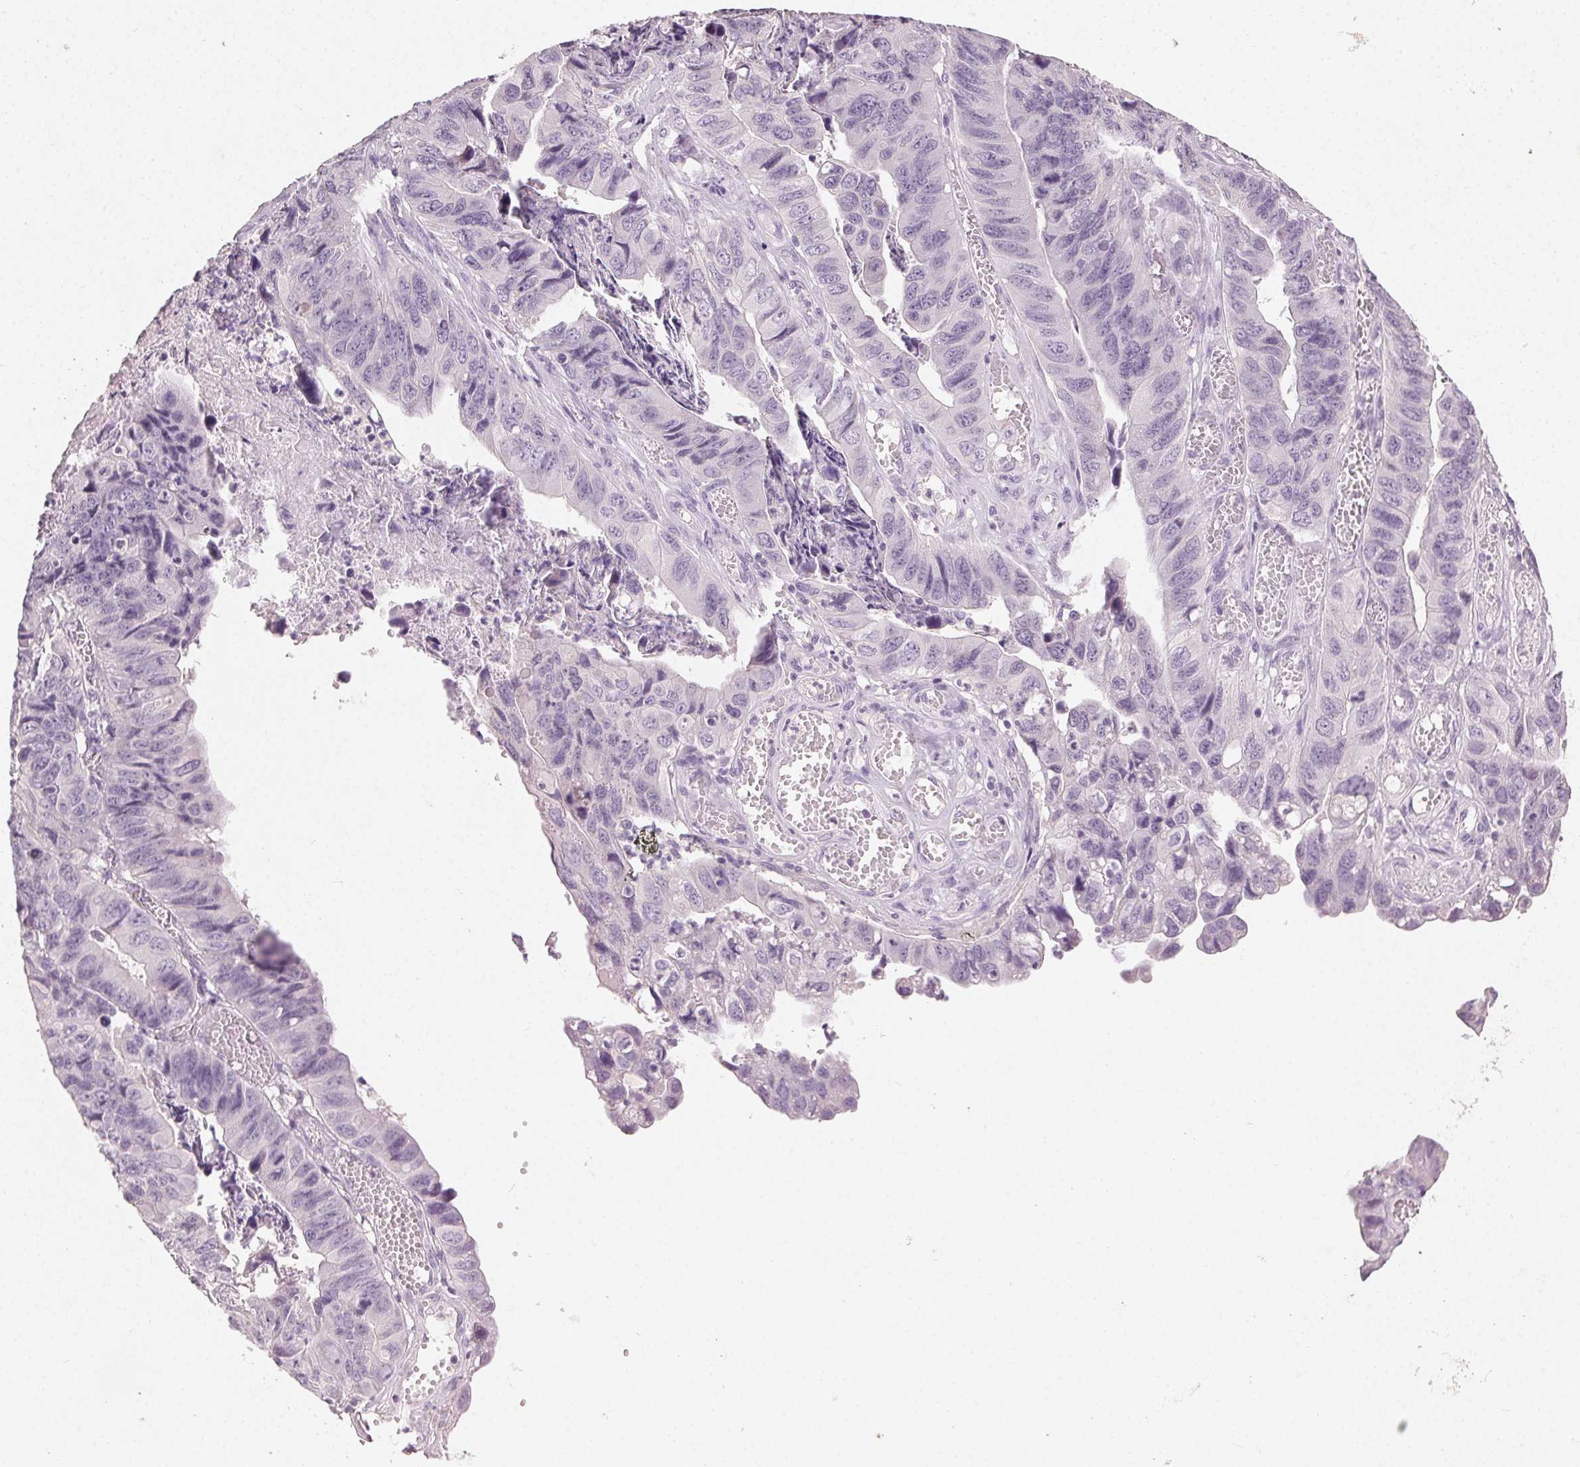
{"staining": {"intensity": "negative", "quantity": "none", "location": "none"}, "tissue": "stomach cancer", "cell_type": "Tumor cells", "image_type": "cancer", "snomed": [{"axis": "morphology", "description": "Adenocarcinoma, NOS"}, {"axis": "topography", "description": "Stomach, lower"}], "caption": "DAB immunohistochemical staining of stomach cancer exhibits no significant staining in tumor cells.", "gene": "CLTRN", "patient": {"sex": "male", "age": 77}}